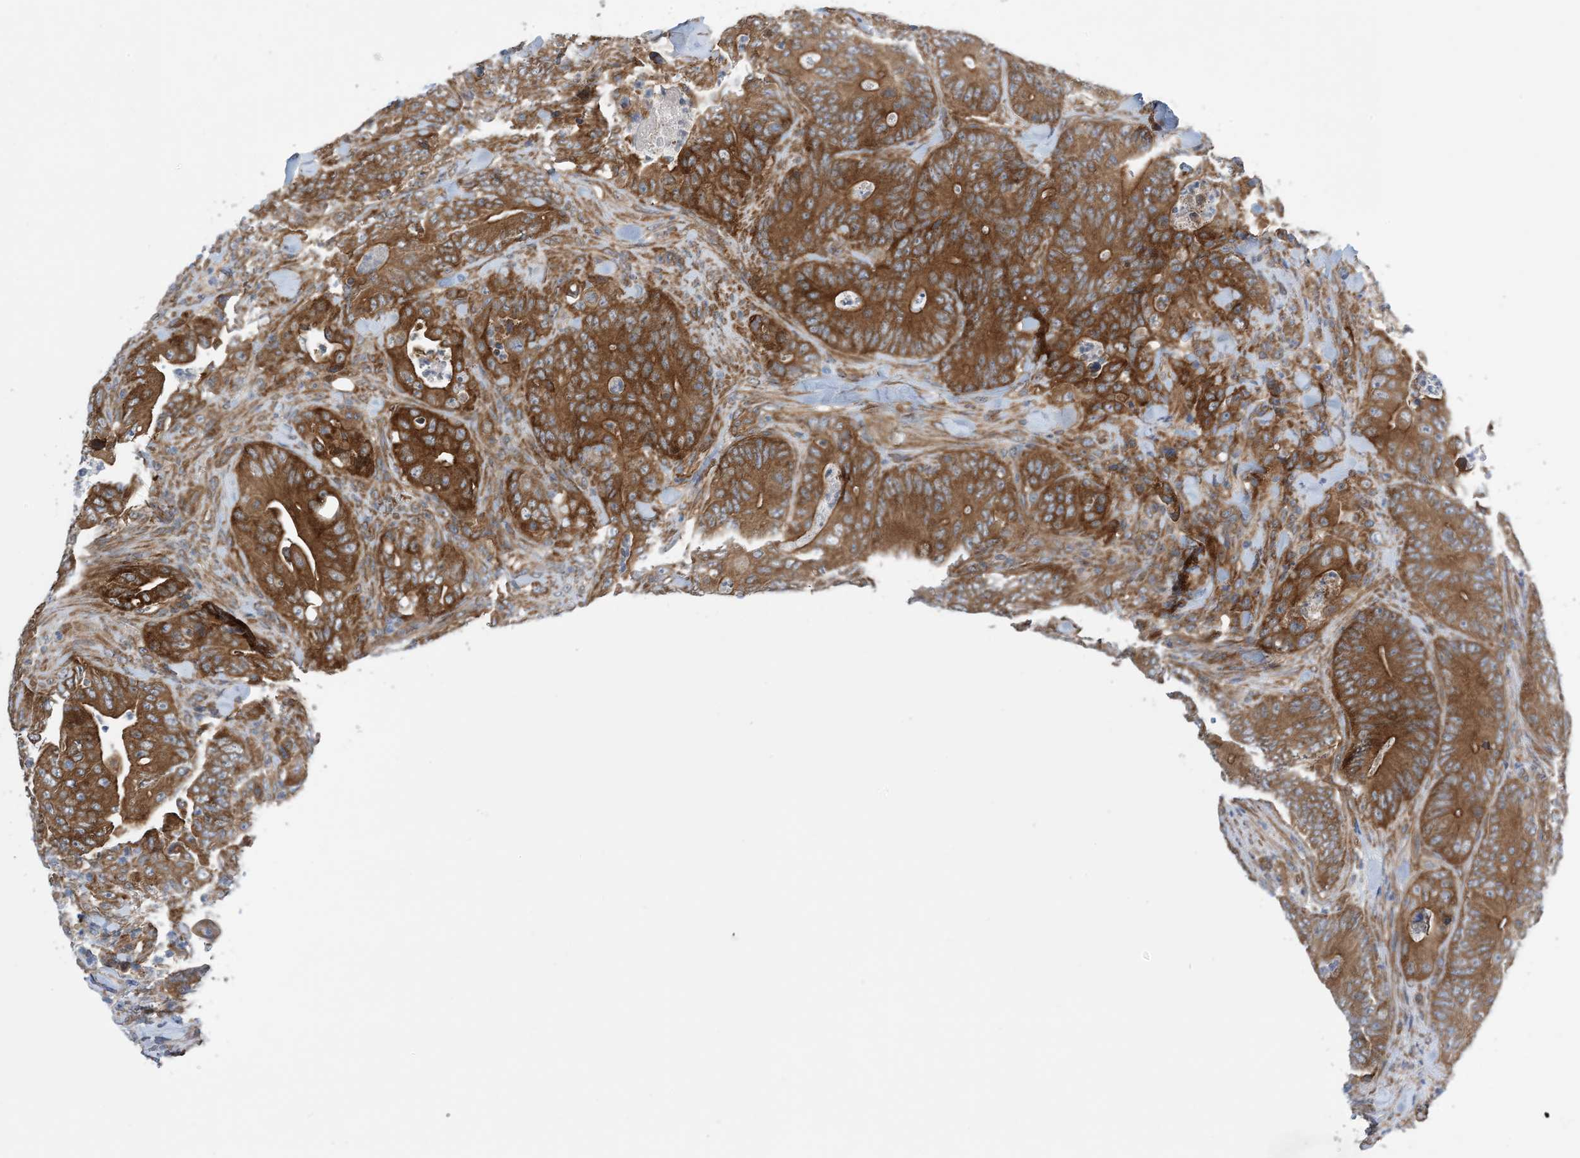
{"staining": {"intensity": "strong", "quantity": ">75%", "location": "cytoplasmic/membranous"}, "tissue": "colorectal cancer", "cell_type": "Tumor cells", "image_type": "cancer", "snomed": [{"axis": "morphology", "description": "Normal tissue, NOS"}, {"axis": "topography", "description": "Colon"}], "caption": "High-power microscopy captured an immunohistochemistry (IHC) micrograph of colorectal cancer, revealing strong cytoplasmic/membranous positivity in about >75% of tumor cells. (Stains: DAB (3,3'-diaminobenzidine) in brown, nuclei in blue, Microscopy: brightfield microscopy at high magnification).", "gene": "EHBP1", "patient": {"sex": "female", "age": 82}}